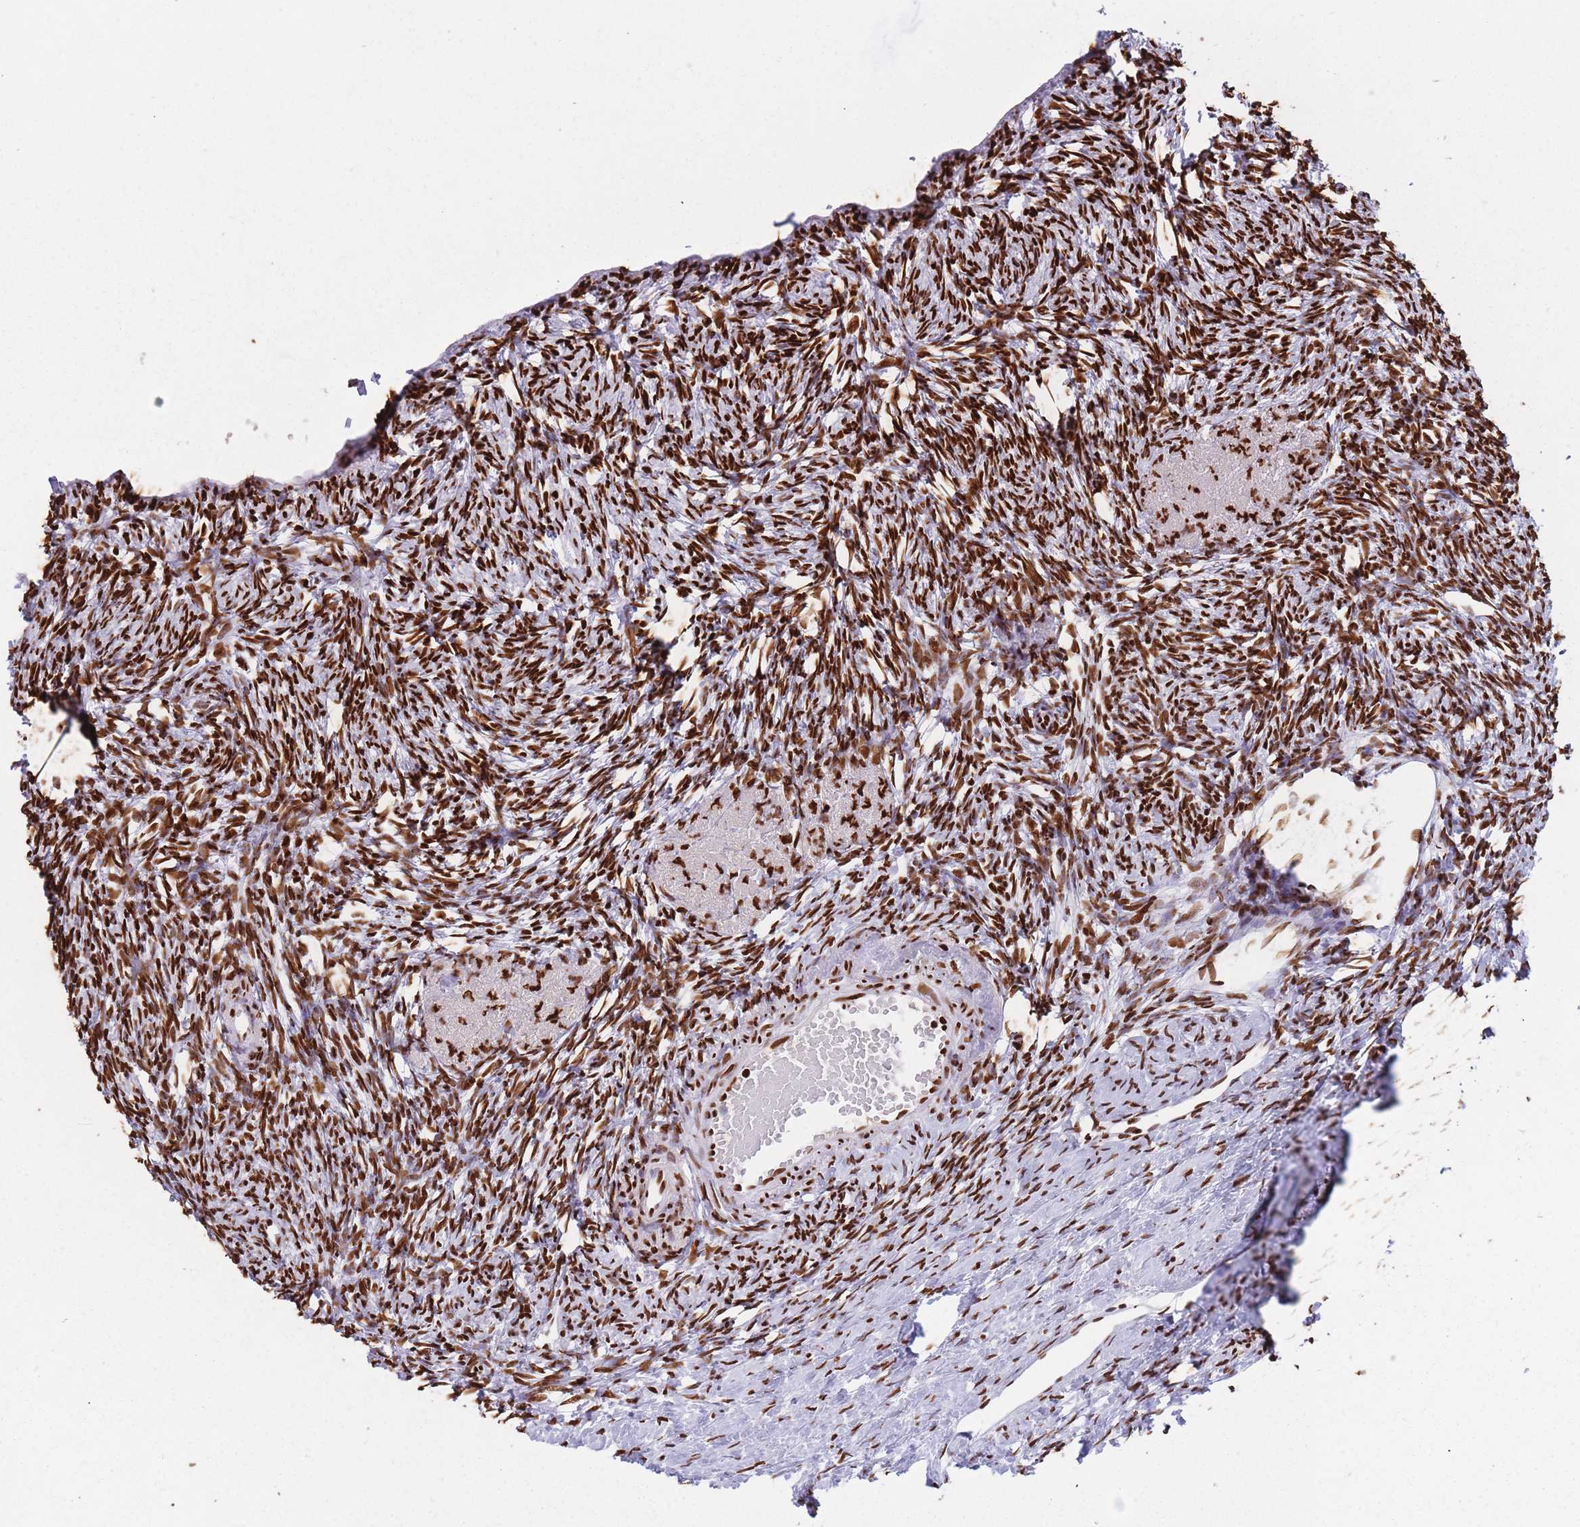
{"staining": {"intensity": "strong", "quantity": ">75%", "location": "nuclear"}, "tissue": "ovary", "cell_type": "Ovarian stroma cells", "image_type": "normal", "snomed": [{"axis": "morphology", "description": "Normal tissue, NOS"}, {"axis": "topography", "description": "Ovary"}], "caption": "About >75% of ovarian stroma cells in unremarkable ovary demonstrate strong nuclear protein staining as visualized by brown immunohistochemical staining.", "gene": "HNRNPUL1", "patient": {"sex": "female", "age": 51}}